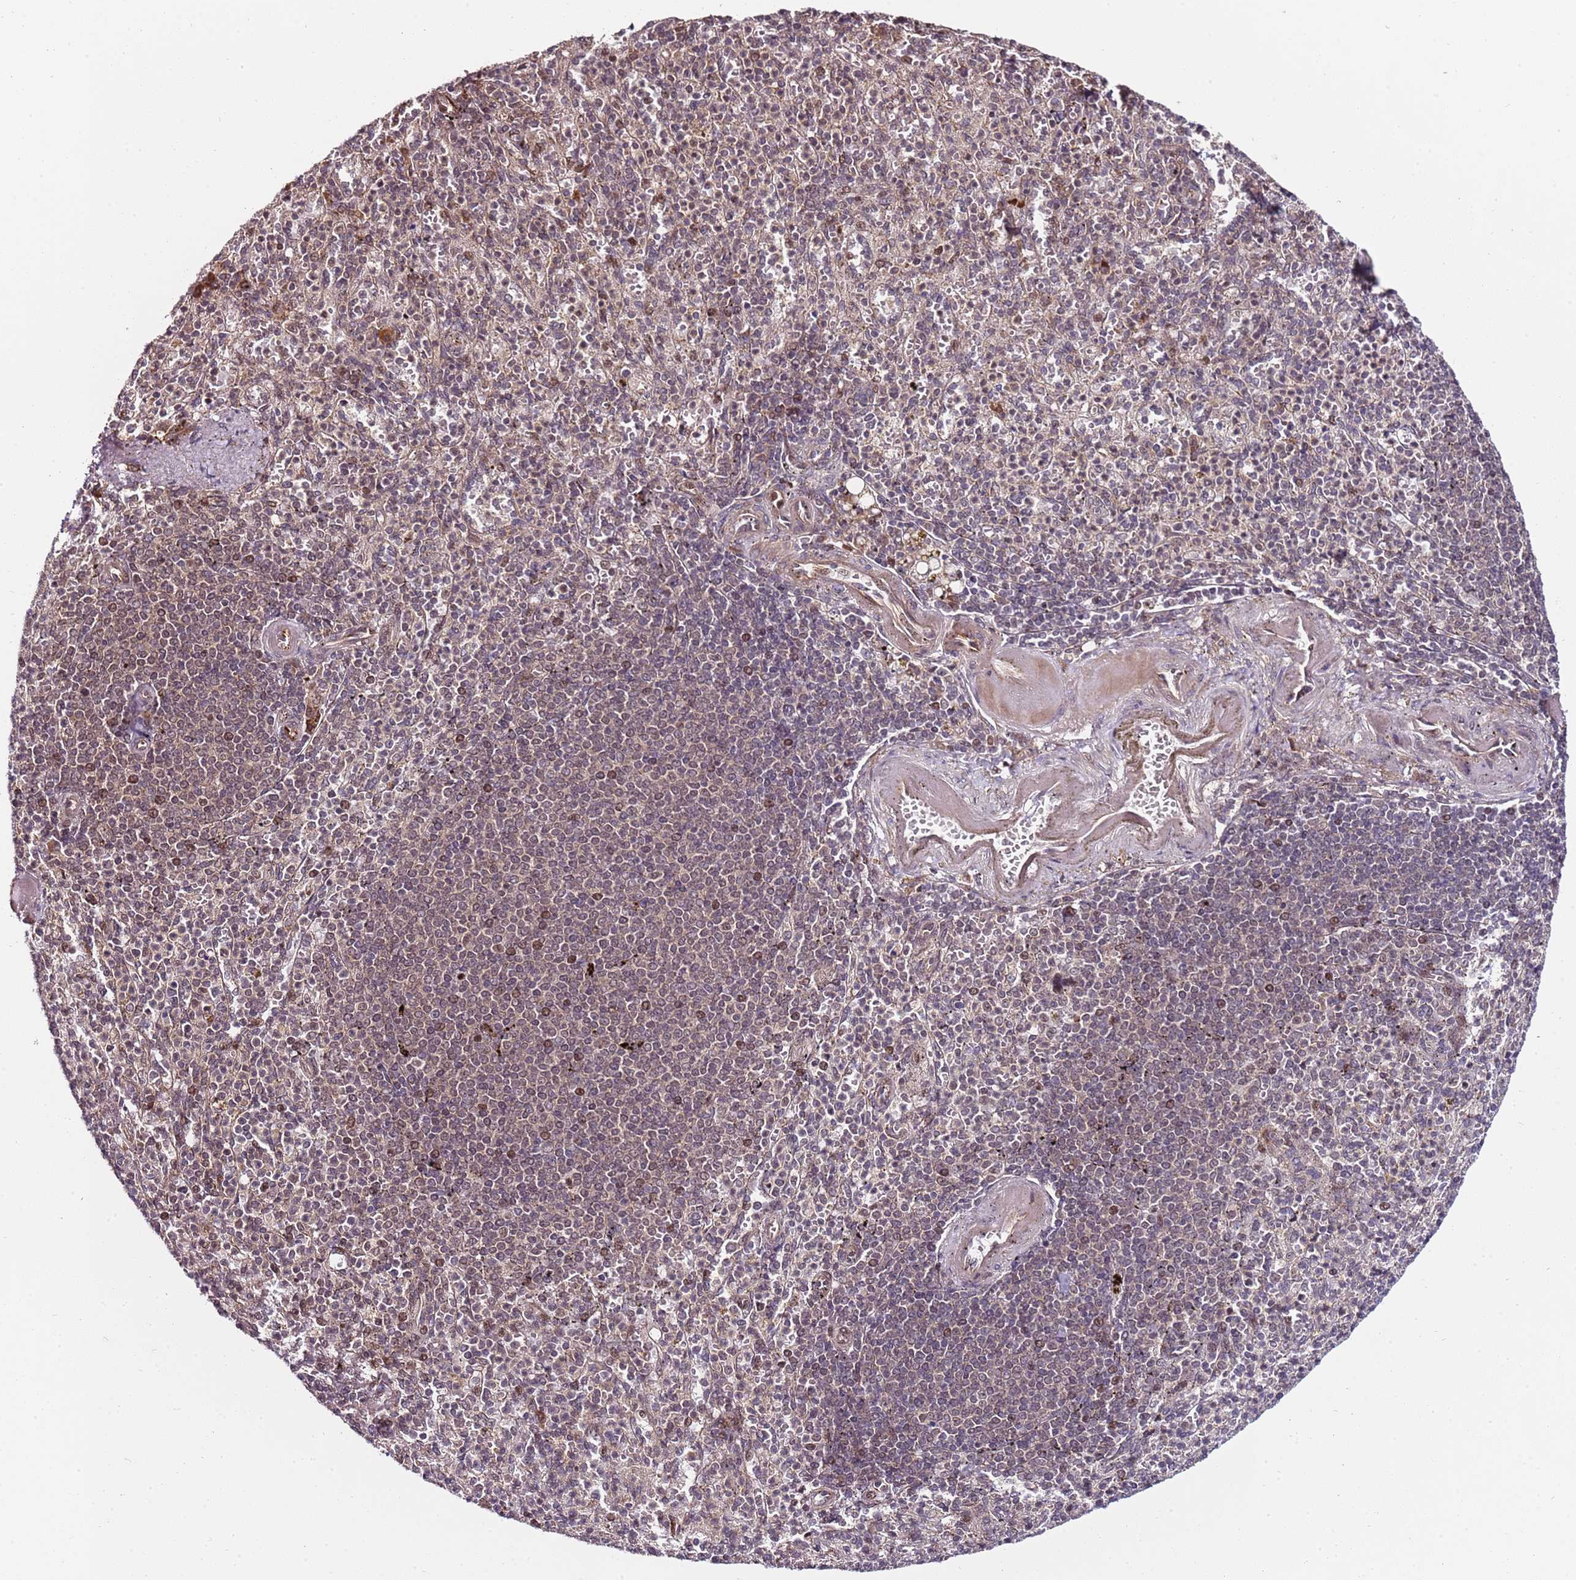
{"staining": {"intensity": "moderate", "quantity": "<25%", "location": "nuclear"}, "tissue": "spleen", "cell_type": "Cells in red pulp", "image_type": "normal", "snomed": [{"axis": "morphology", "description": "Normal tissue, NOS"}, {"axis": "topography", "description": "Spleen"}], "caption": "Immunohistochemistry (DAB) staining of unremarkable human spleen displays moderate nuclear protein positivity in approximately <25% of cells in red pulp. Using DAB (brown) and hematoxylin (blue) stains, captured at high magnification using brightfield microscopy.", "gene": "EDC3", "patient": {"sex": "female", "age": 74}}